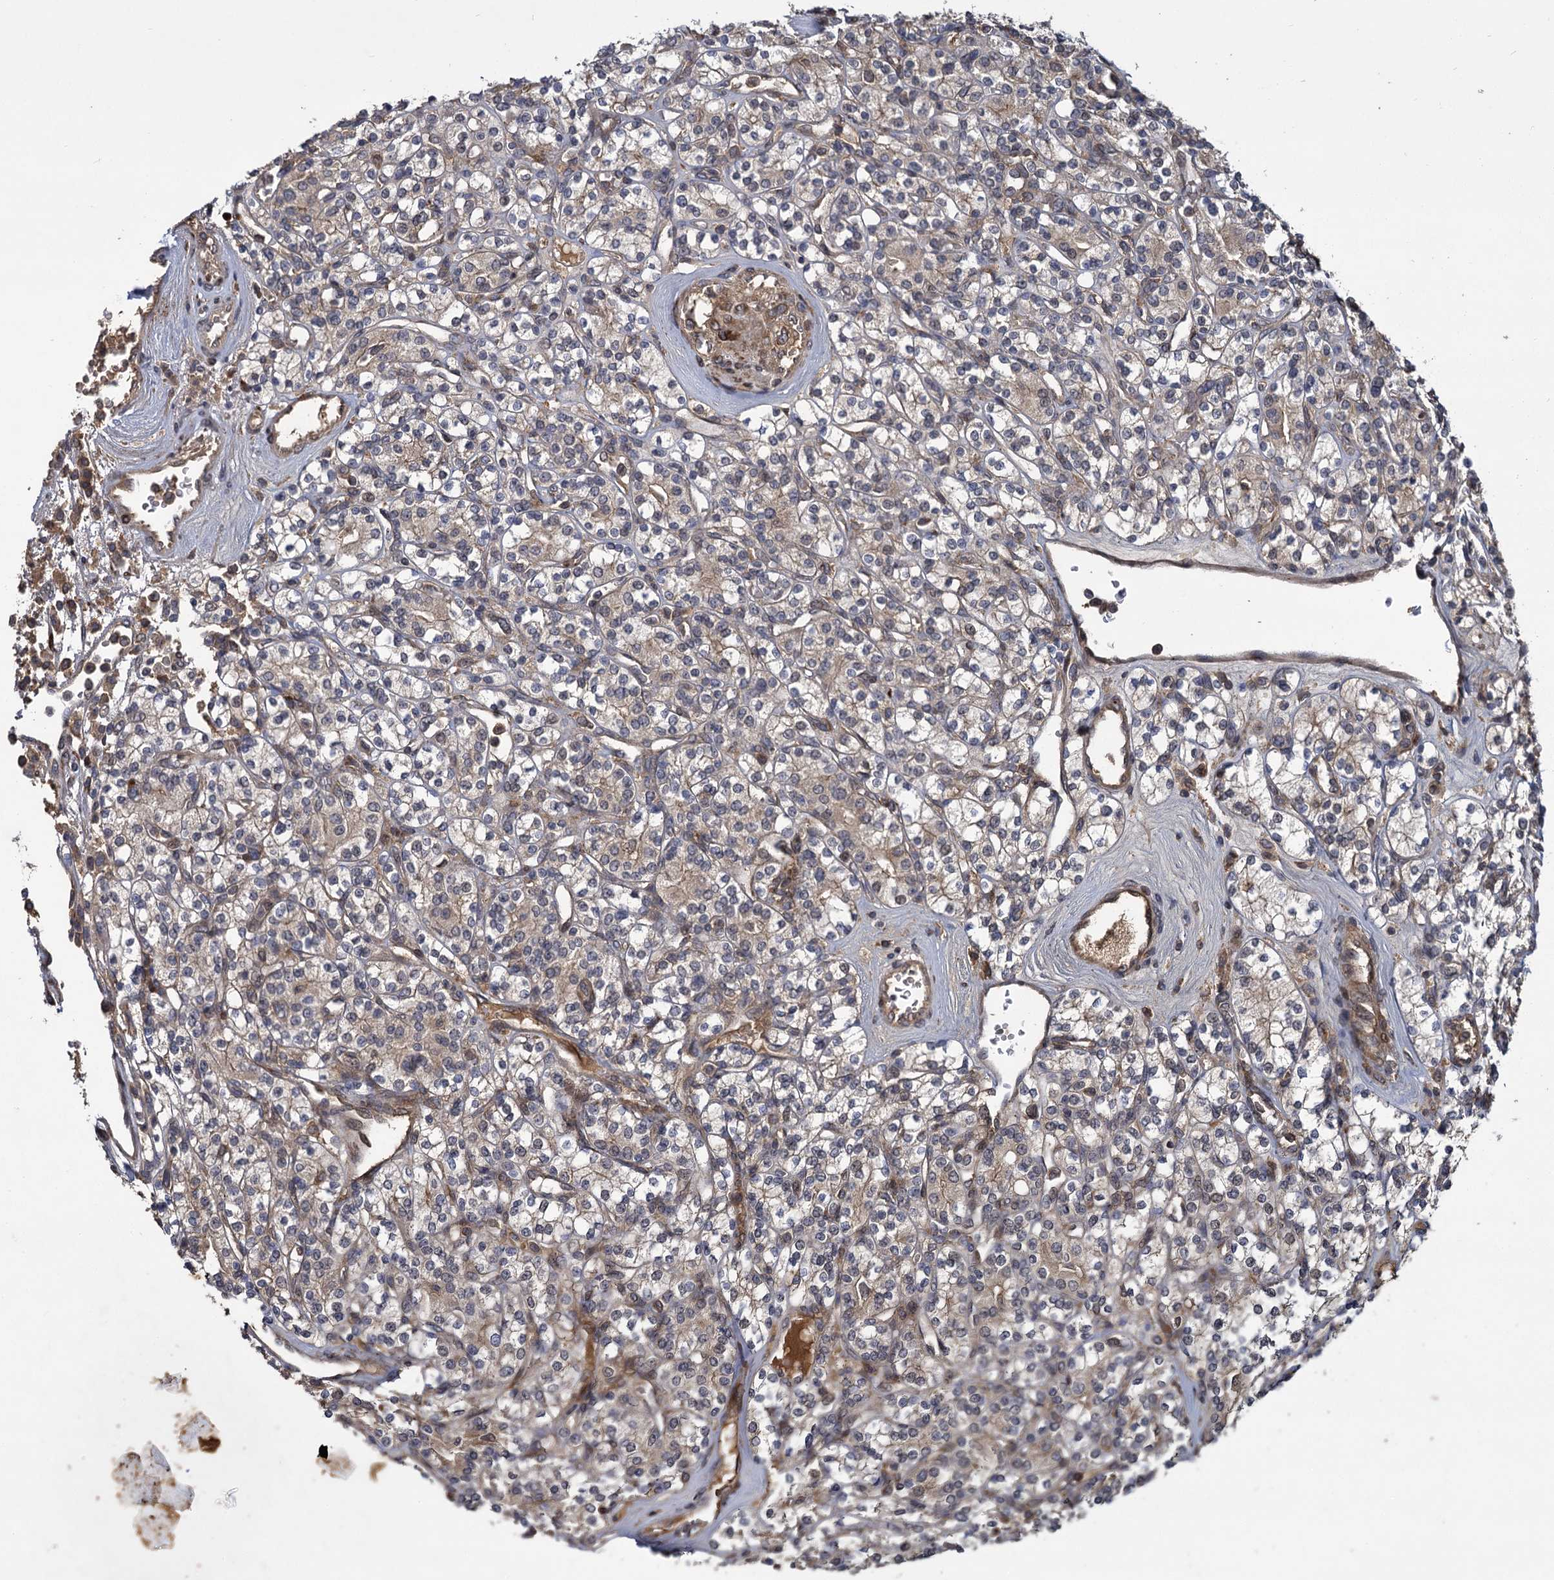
{"staining": {"intensity": "weak", "quantity": "25%-75%", "location": "cytoplasmic/membranous"}, "tissue": "renal cancer", "cell_type": "Tumor cells", "image_type": "cancer", "snomed": [{"axis": "morphology", "description": "Adenocarcinoma, NOS"}, {"axis": "topography", "description": "Kidney"}], "caption": "Immunohistochemistry photomicrograph of neoplastic tissue: human renal cancer (adenocarcinoma) stained using IHC displays low levels of weak protein expression localized specifically in the cytoplasmic/membranous of tumor cells, appearing as a cytoplasmic/membranous brown color.", "gene": "INPPL1", "patient": {"sex": "male", "age": 77}}